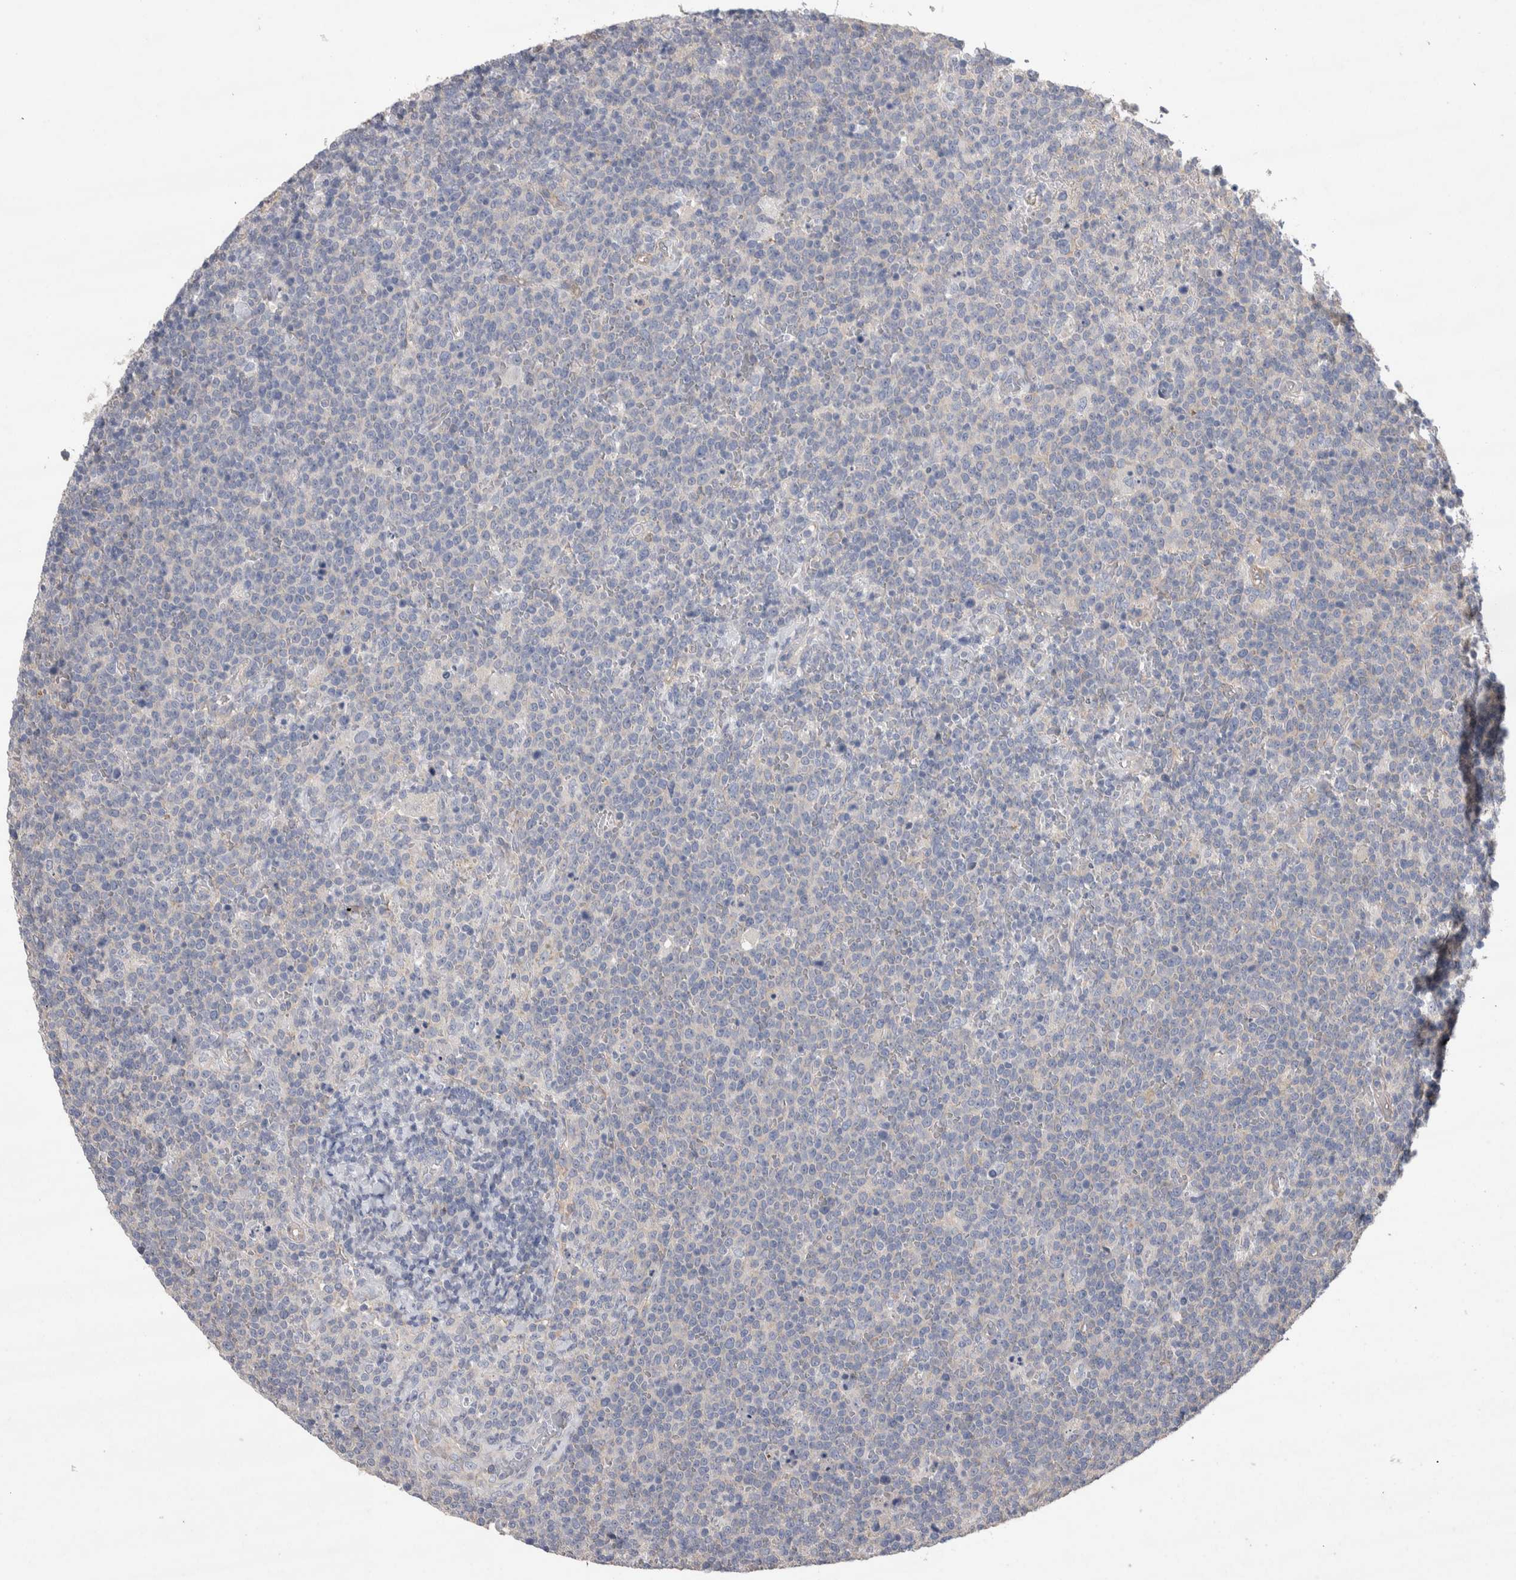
{"staining": {"intensity": "negative", "quantity": "none", "location": "none"}, "tissue": "lymphoma", "cell_type": "Tumor cells", "image_type": "cancer", "snomed": [{"axis": "morphology", "description": "Malignant lymphoma, non-Hodgkin's type, High grade"}, {"axis": "topography", "description": "Lymph node"}], "caption": "Malignant lymphoma, non-Hodgkin's type (high-grade) stained for a protein using immunohistochemistry (IHC) displays no staining tumor cells.", "gene": "GCNA", "patient": {"sex": "male", "age": 61}}